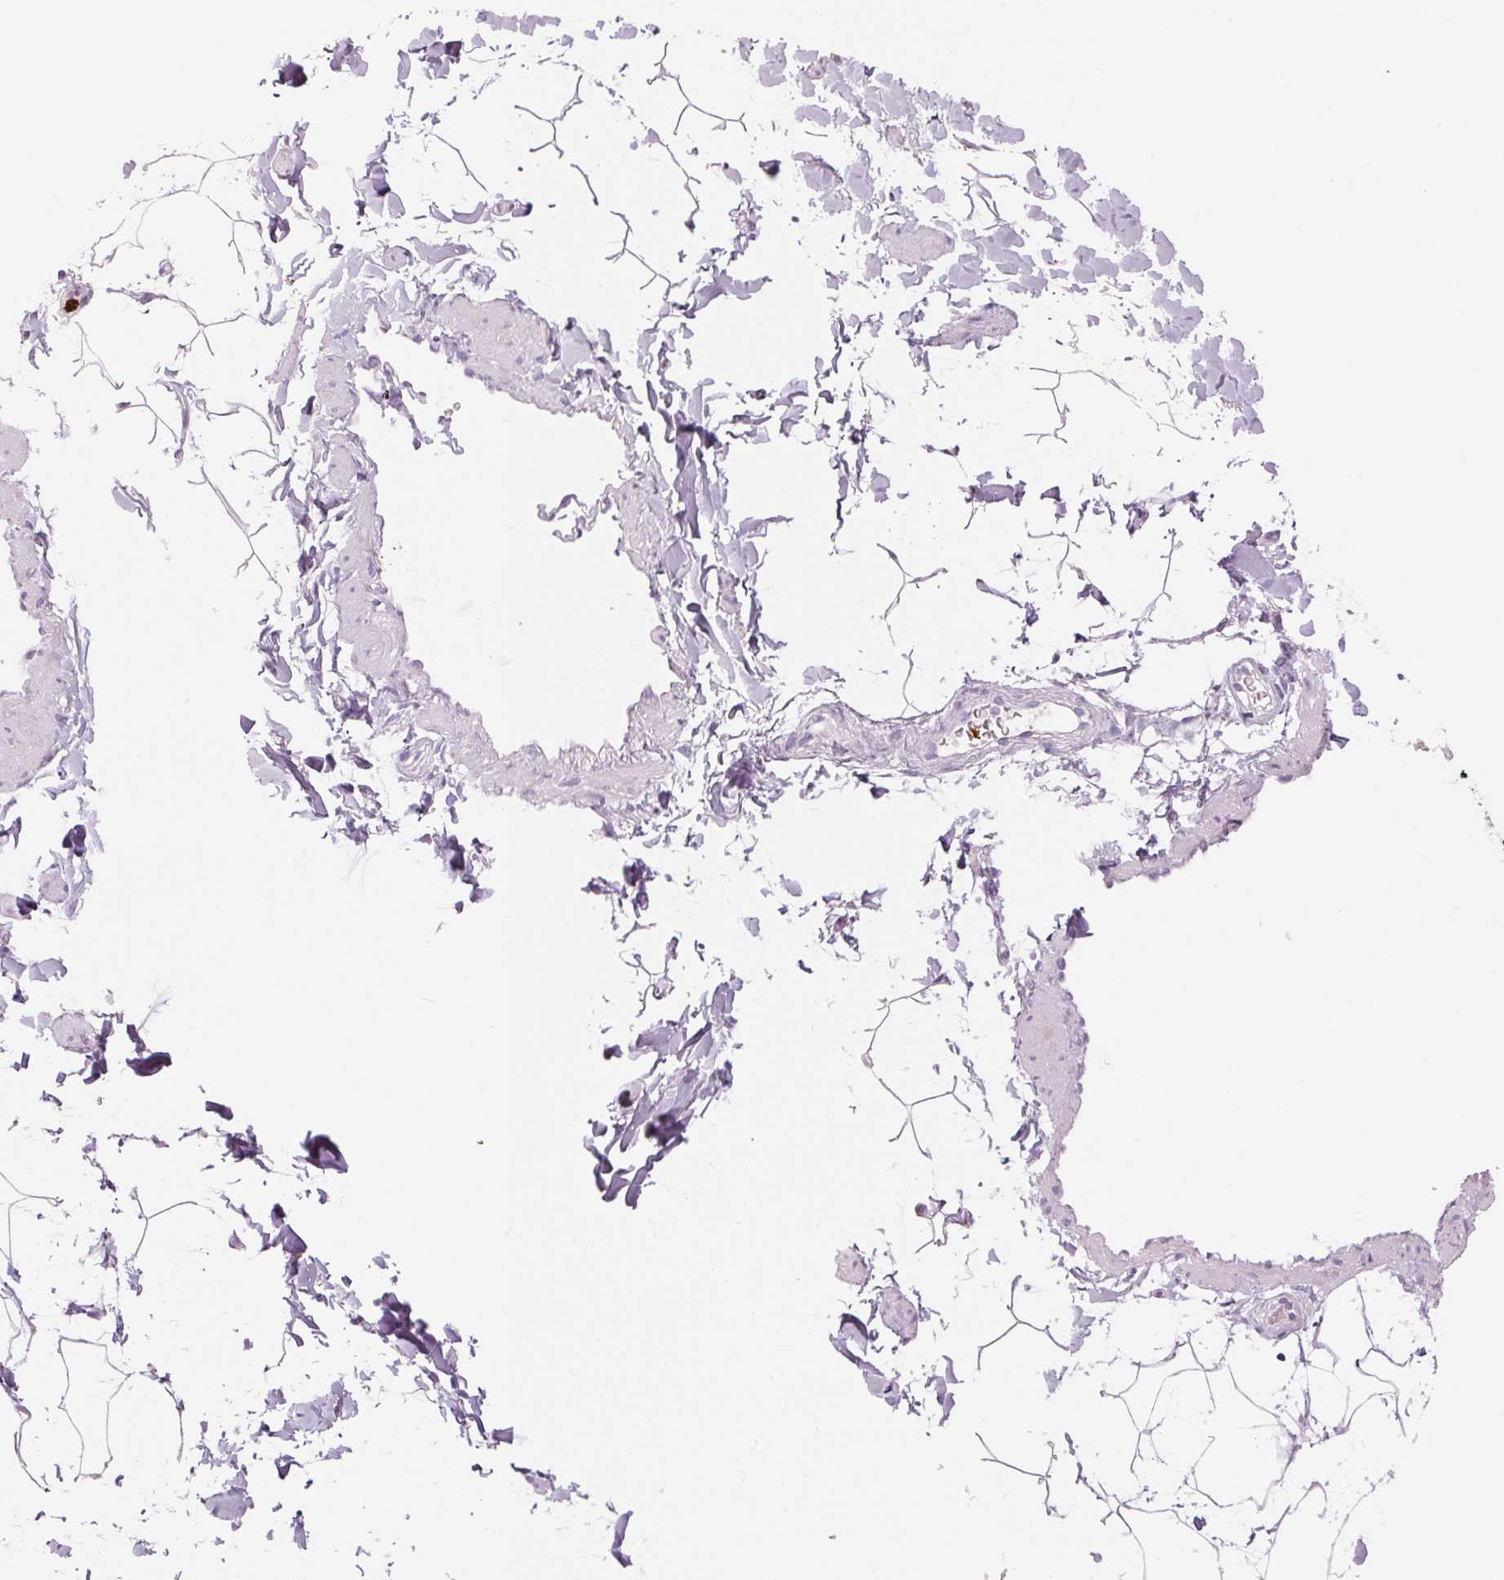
{"staining": {"intensity": "negative", "quantity": "none", "location": "none"}, "tissue": "adipose tissue", "cell_type": "Adipocytes", "image_type": "normal", "snomed": [{"axis": "morphology", "description": "Normal tissue, NOS"}, {"axis": "topography", "description": "Epididymis"}, {"axis": "topography", "description": "Peripheral nerve tissue"}], "caption": "Adipocytes show no significant positivity in unremarkable adipose tissue.", "gene": "KLK7", "patient": {"sex": "male", "age": 32}}